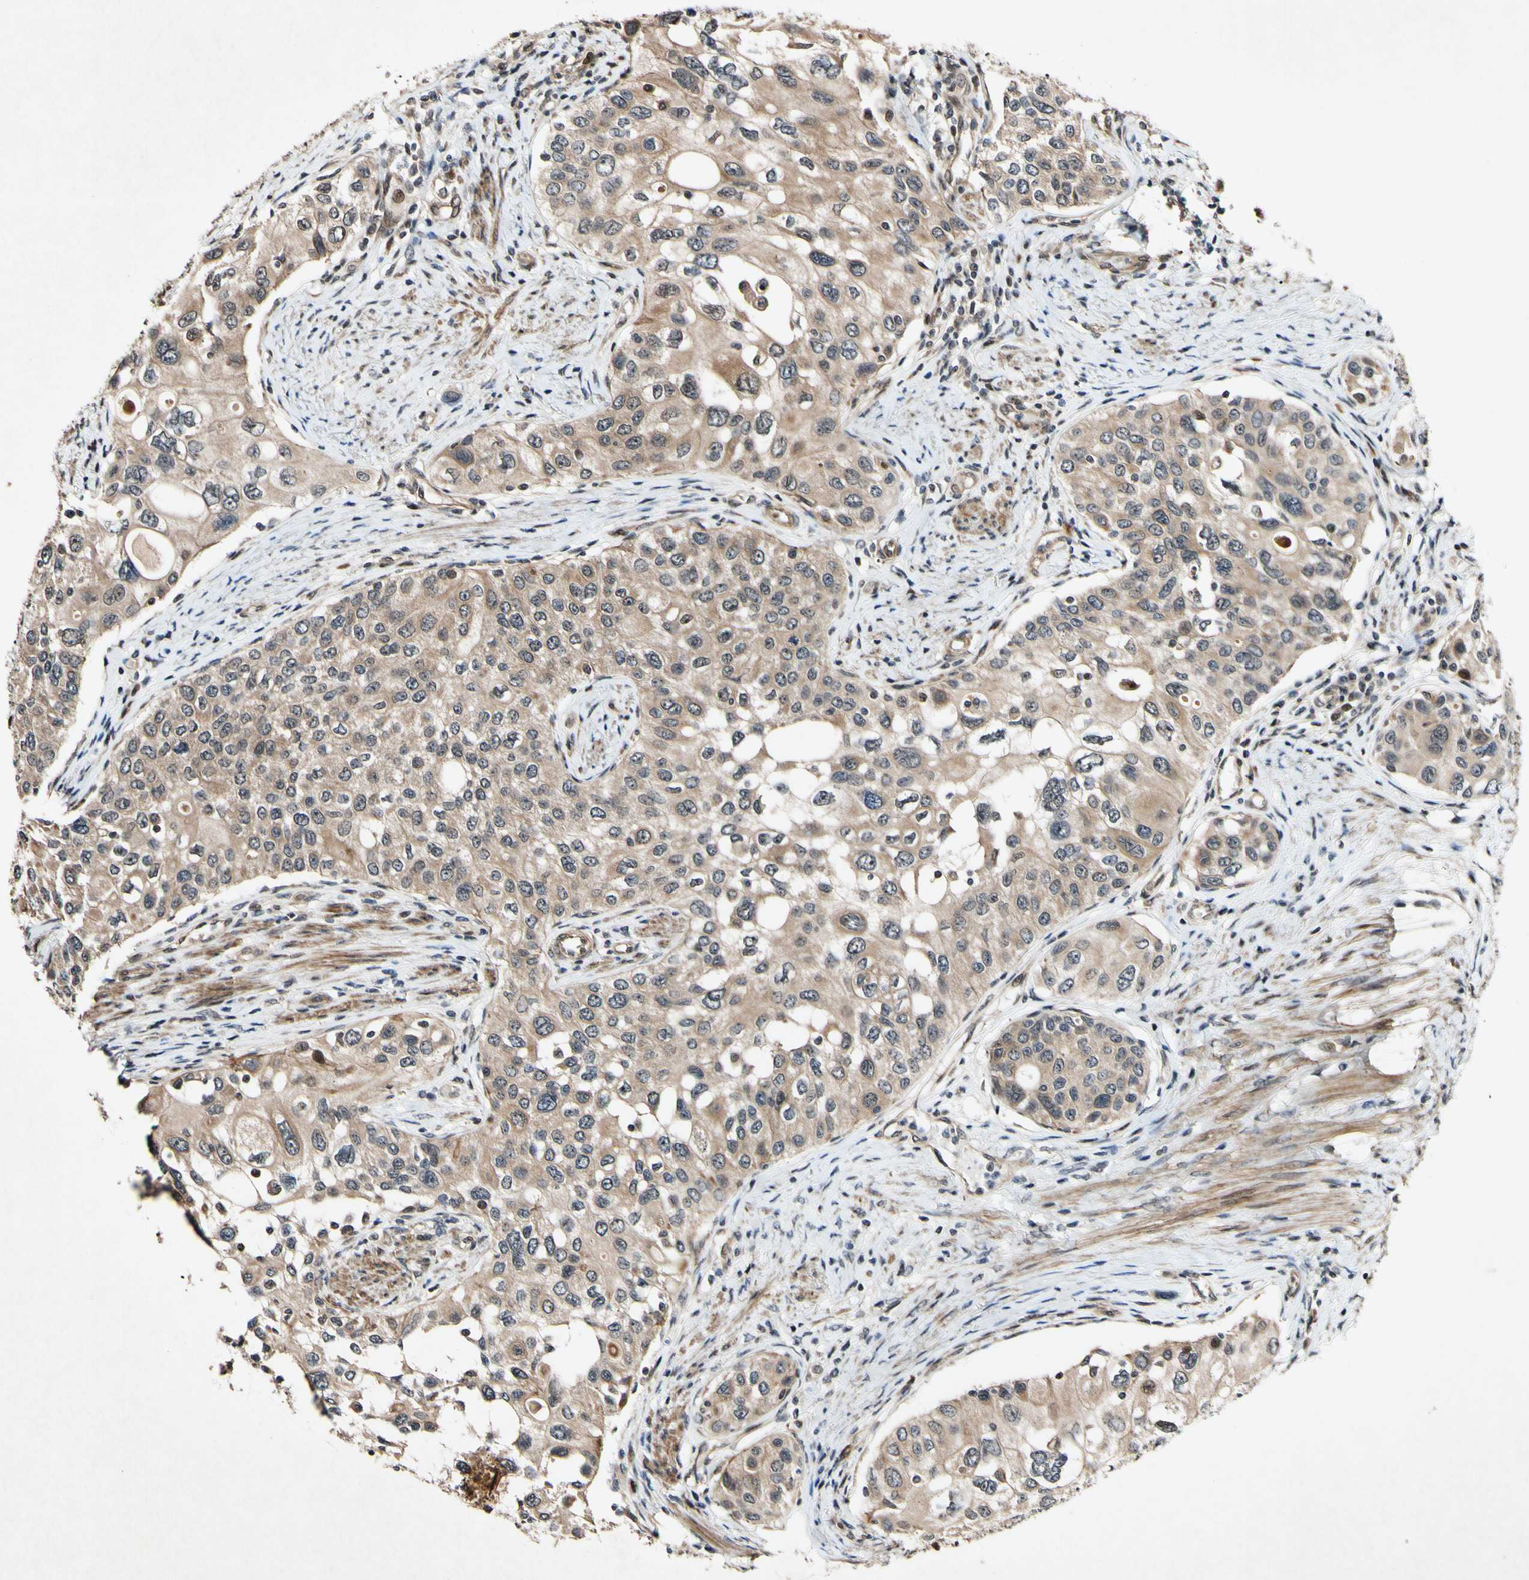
{"staining": {"intensity": "weak", "quantity": ">75%", "location": "cytoplasmic/membranous"}, "tissue": "urothelial cancer", "cell_type": "Tumor cells", "image_type": "cancer", "snomed": [{"axis": "morphology", "description": "Urothelial carcinoma, High grade"}, {"axis": "topography", "description": "Urinary bladder"}], "caption": "This is a micrograph of IHC staining of urothelial cancer, which shows weak staining in the cytoplasmic/membranous of tumor cells.", "gene": "CSNK1E", "patient": {"sex": "female", "age": 56}}